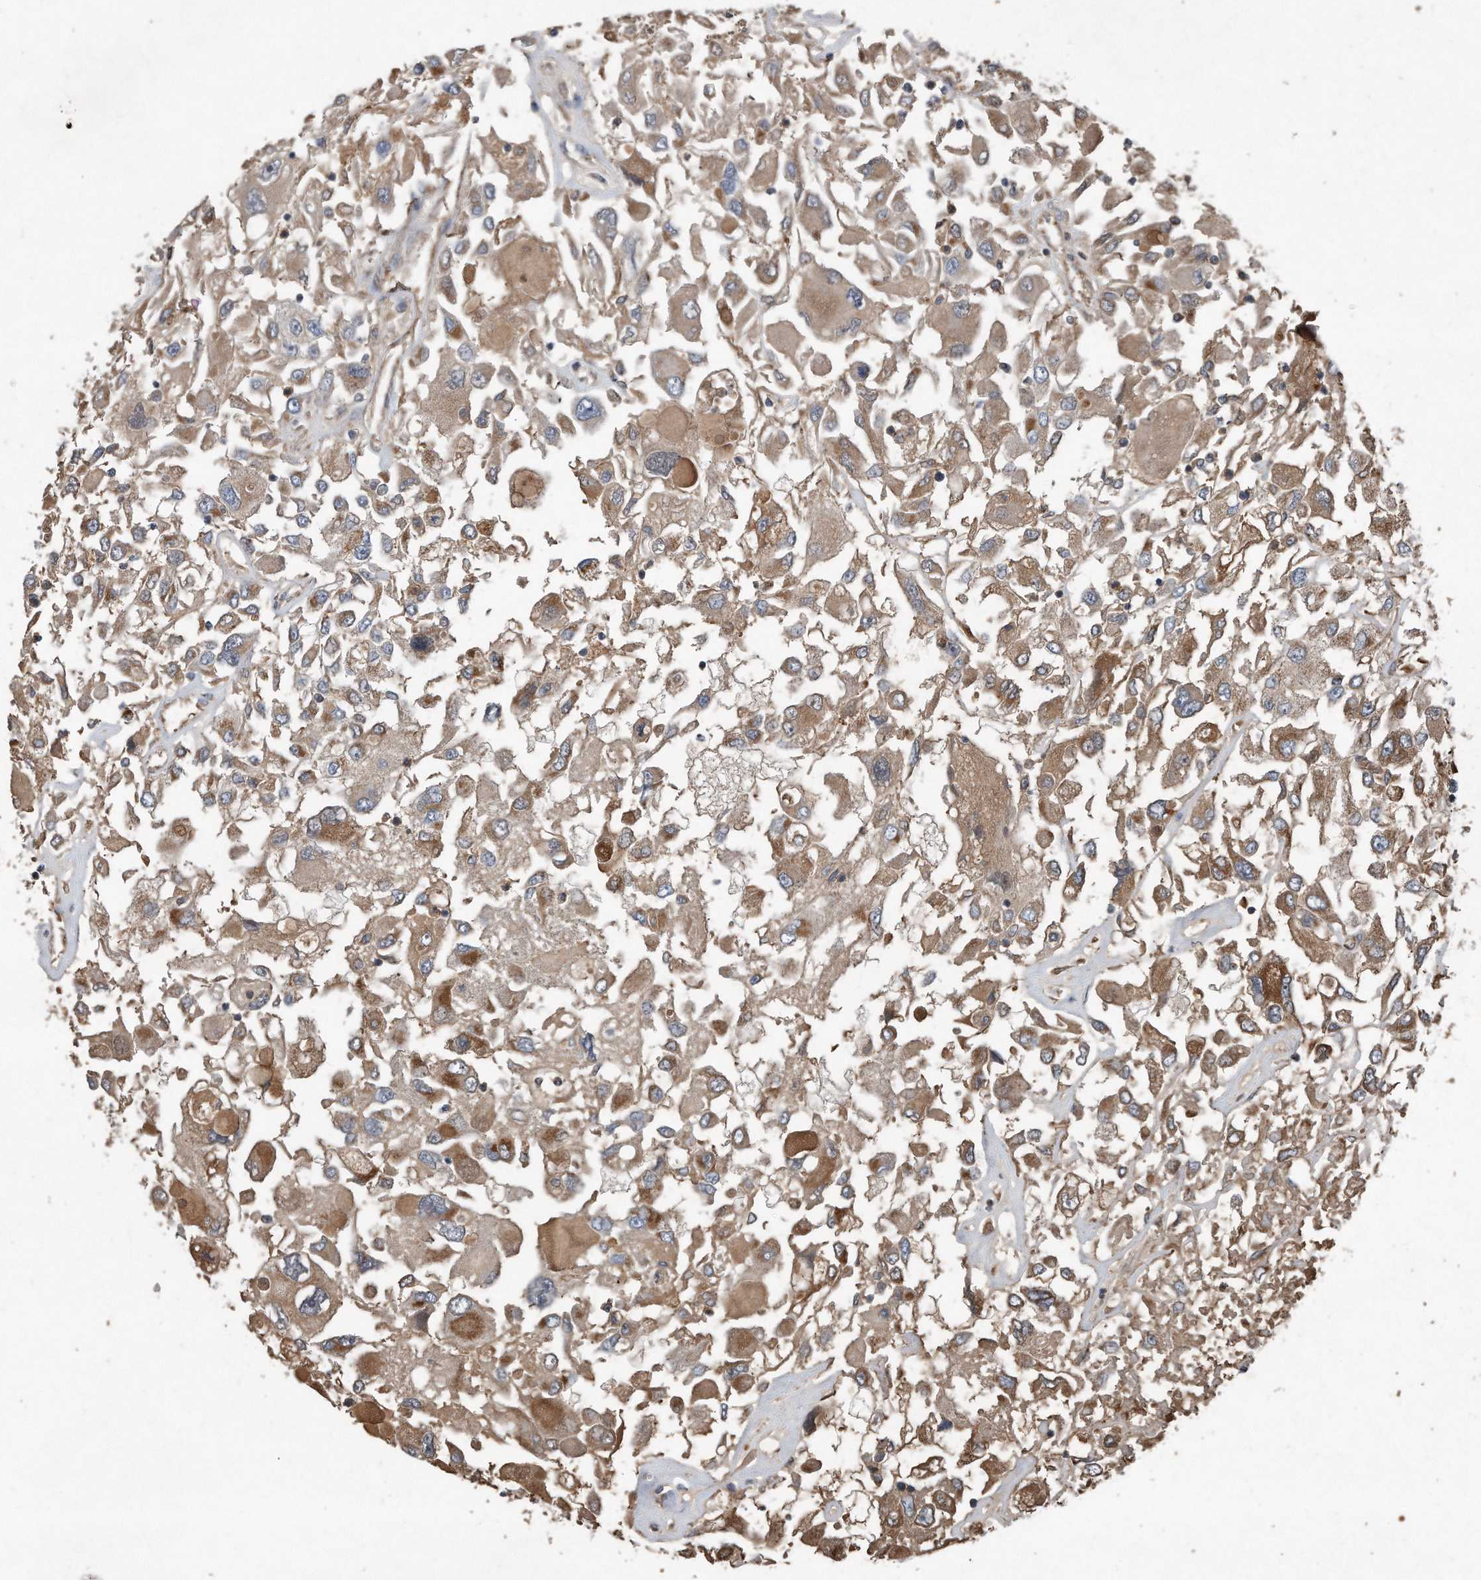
{"staining": {"intensity": "moderate", "quantity": ">75%", "location": "cytoplasmic/membranous"}, "tissue": "renal cancer", "cell_type": "Tumor cells", "image_type": "cancer", "snomed": [{"axis": "morphology", "description": "Adenocarcinoma, NOS"}, {"axis": "topography", "description": "Kidney"}], "caption": "Moderate cytoplasmic/membranous protein positivity is seen in approximately >75% of tumor cells in renal cancer (adenocarcinoma).", "gene": "SDHA", "patient": {"sex": "female", "age": 52}}